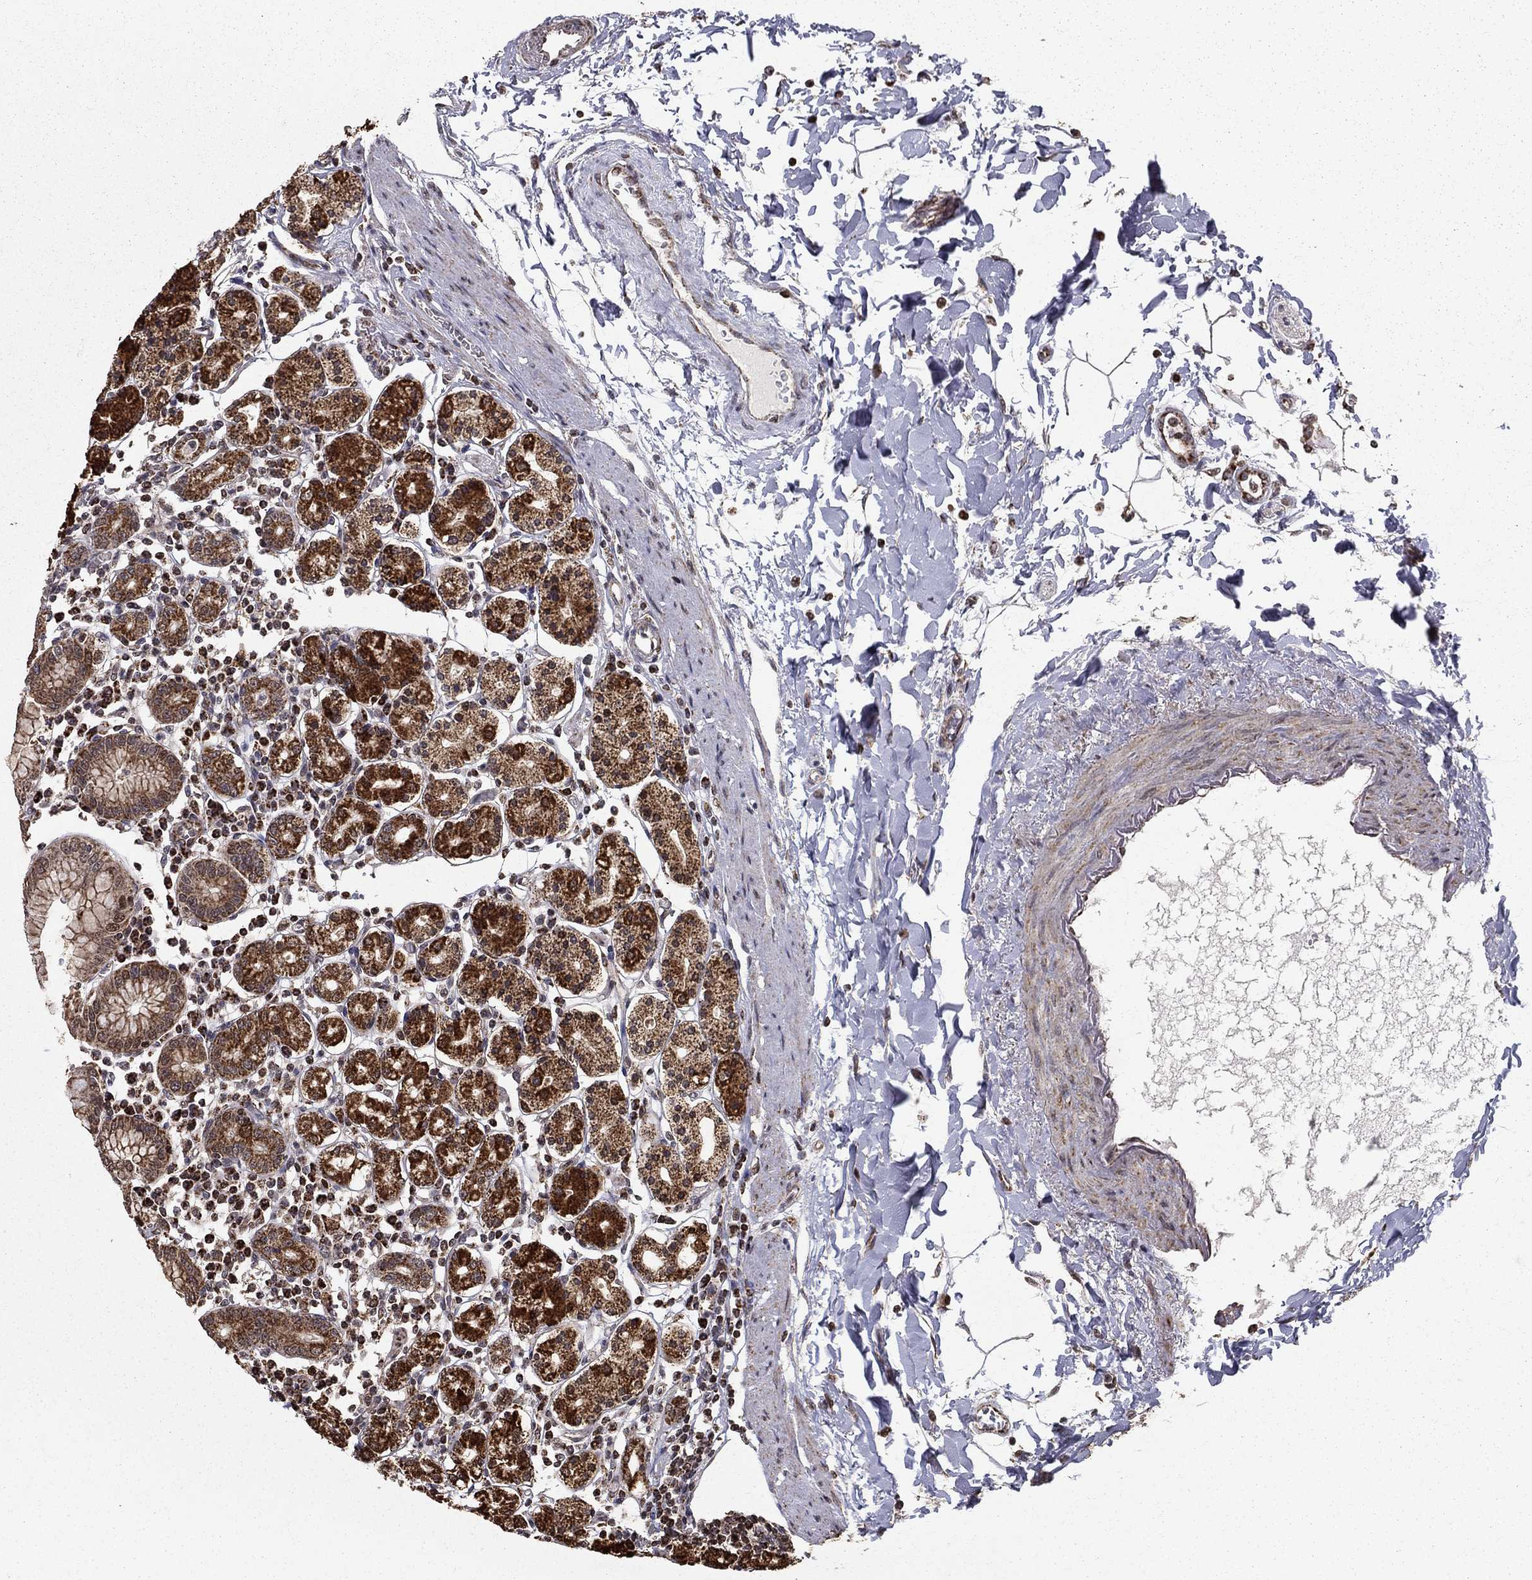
{"staining": {"intensity": "strong", "quantity": "25%-75%", "location": "cytoplasmic/membranous"}, "tissue": "stomach", "cell_type": "Glandular cells", "image_type": "normal", "snomed": [{"axis": "morphology", "description": "Normal tissue, NOS"}, {"axis": "topography", "description": "Stomach, upper"}, {"axis": "topography", "description": "Stomach"}], "caption": "The immunohistochemical stain shows strong cytoplasmic/membranous expression in glandular cells of benign stomach. Immunohistochemistry (ihc) stains the protein in brown and the nuclei are stained blue.", "gene": "ACOT13", "patient": {"sex": "male", "age": 62}}